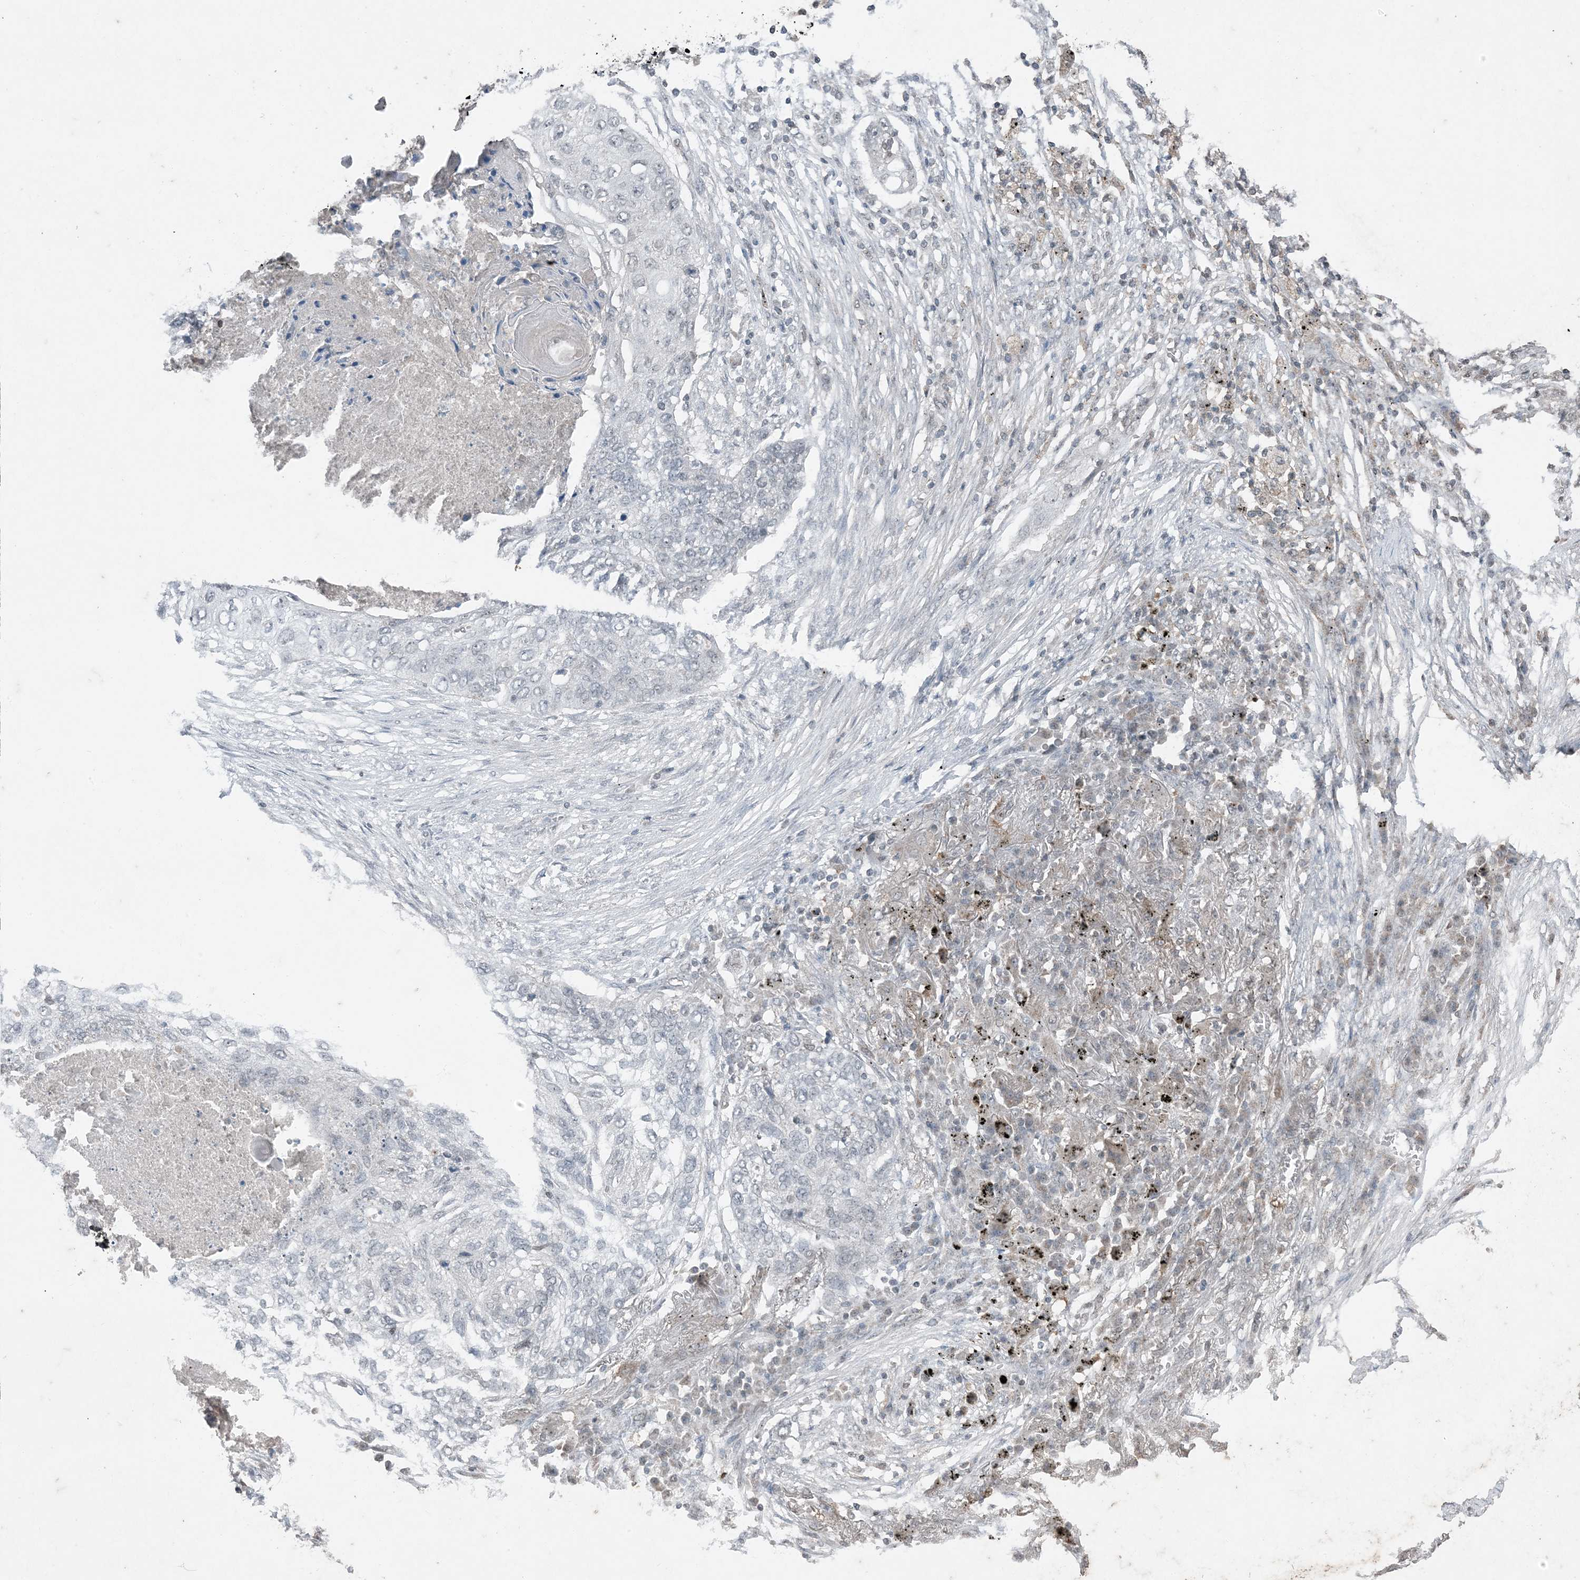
{"staining": {"intensity": "negative", "quantity": "none", "location": "none"}, "tissue": "lung cancer", "cell_type": "Tumor cells", "image_type": "cancer", "snomed": [{"axis": "morphology", "description": "Squamous cell carcinoma, NOS"}, {"axis": "topography", "description": "Lung"}], "caption": "Squamous cell carcinoma (lung) was stained to show a protein in brown. There is no significant staining in tumor cells.", "gene": "GNL1", "patient": {"sex": "female", "age": 63}}